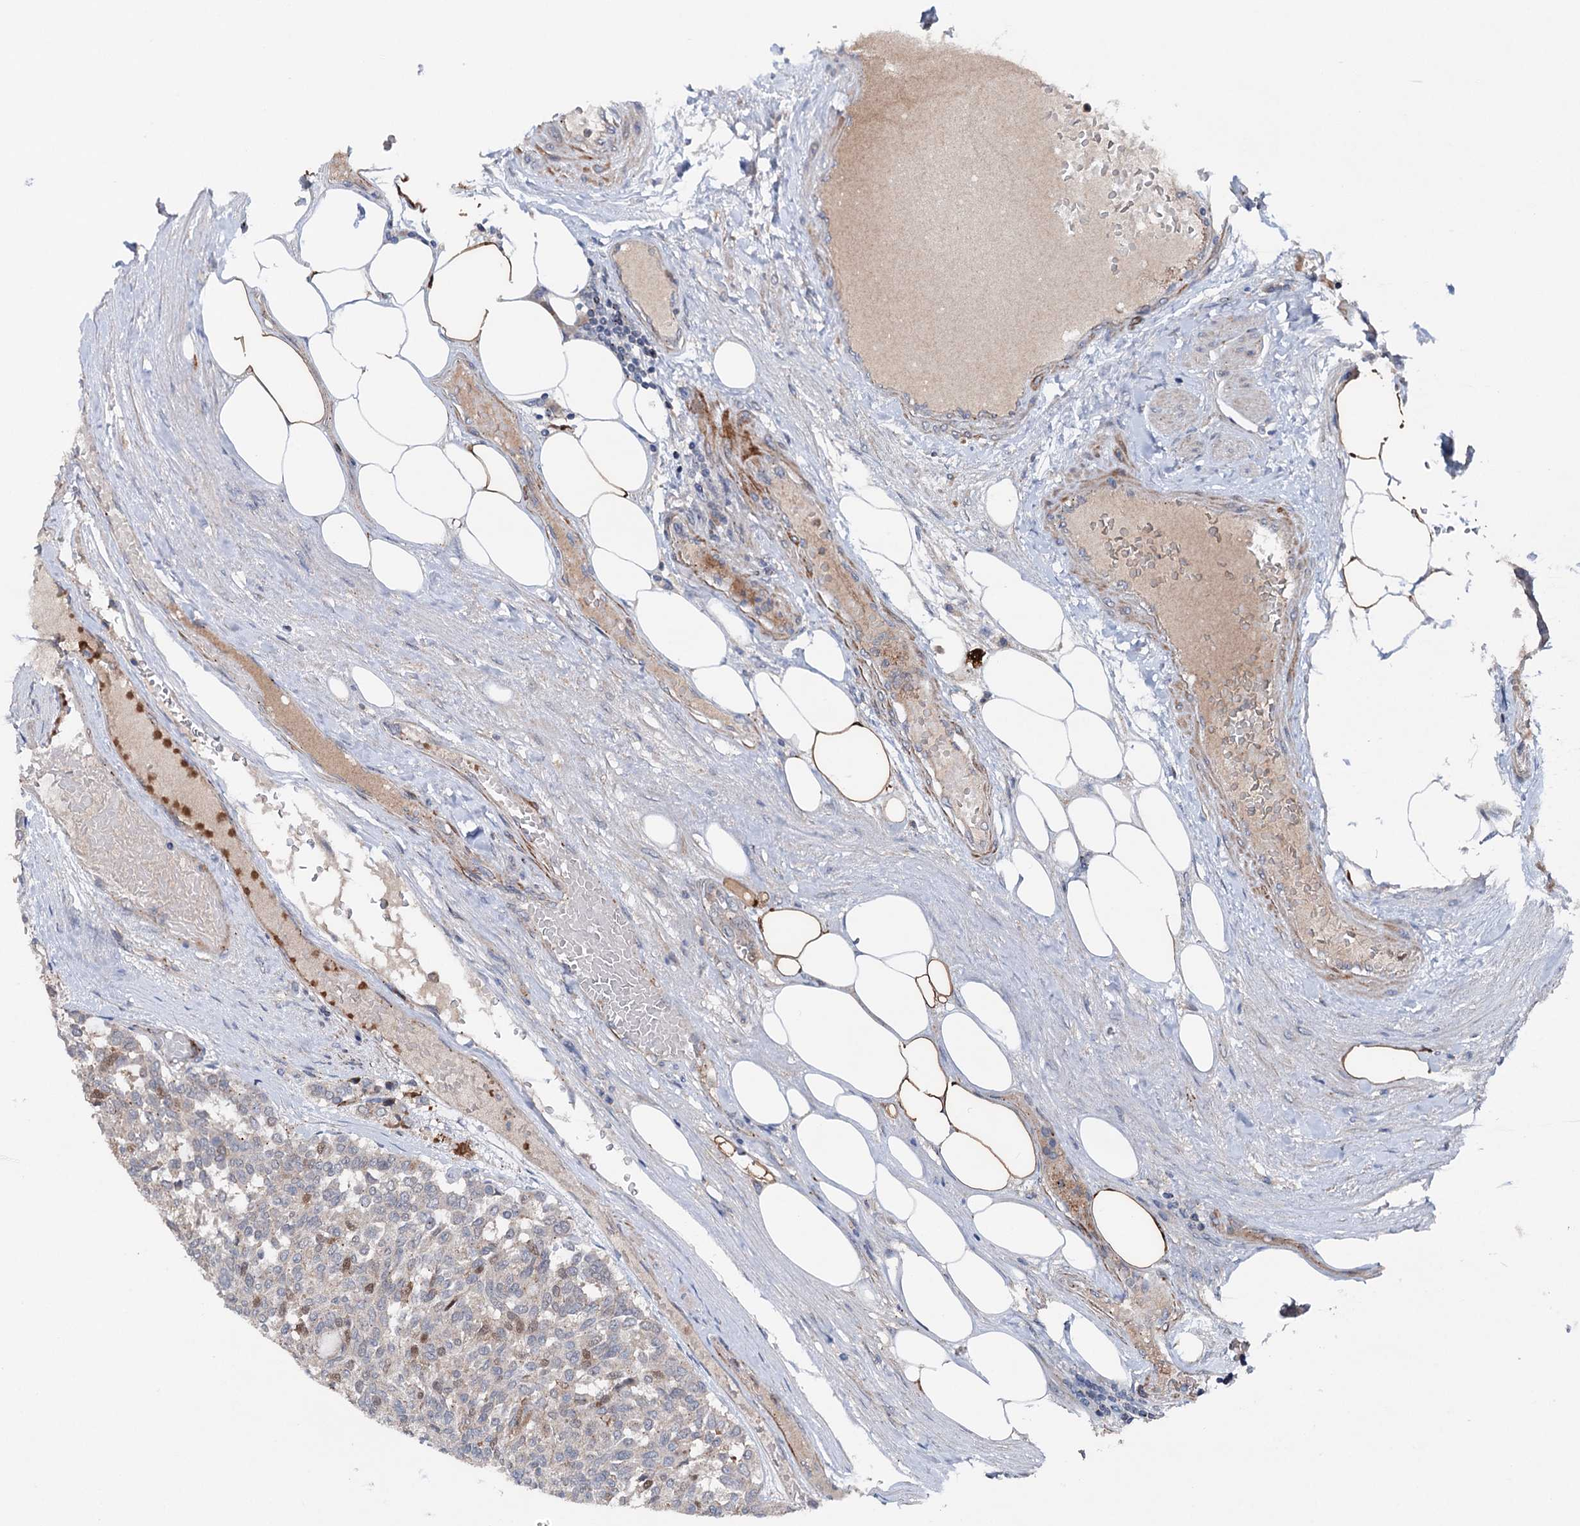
{"staining": {"intensity": "moderate", "quantity": "<25%", "location": "nuclear"}, "tissue": "carcinoid", "cell_type": "Tumor cells", "image_type": "cancer", "snomed": [{"axis": "morphology", "description": "Carcinoid, malignant, NOS"}, {"axis": "topography", "description": "Pancreas"}], "caption": "Immunohistochemical staining of carcinoid demonstrates moderate nuclear protein positivity in about <25% of tumor cells. (DAB IHC with brightfield microscopy, high magnification).", "gene": "NCAPD2", "patient": {"sex": "female", "age": 54}}